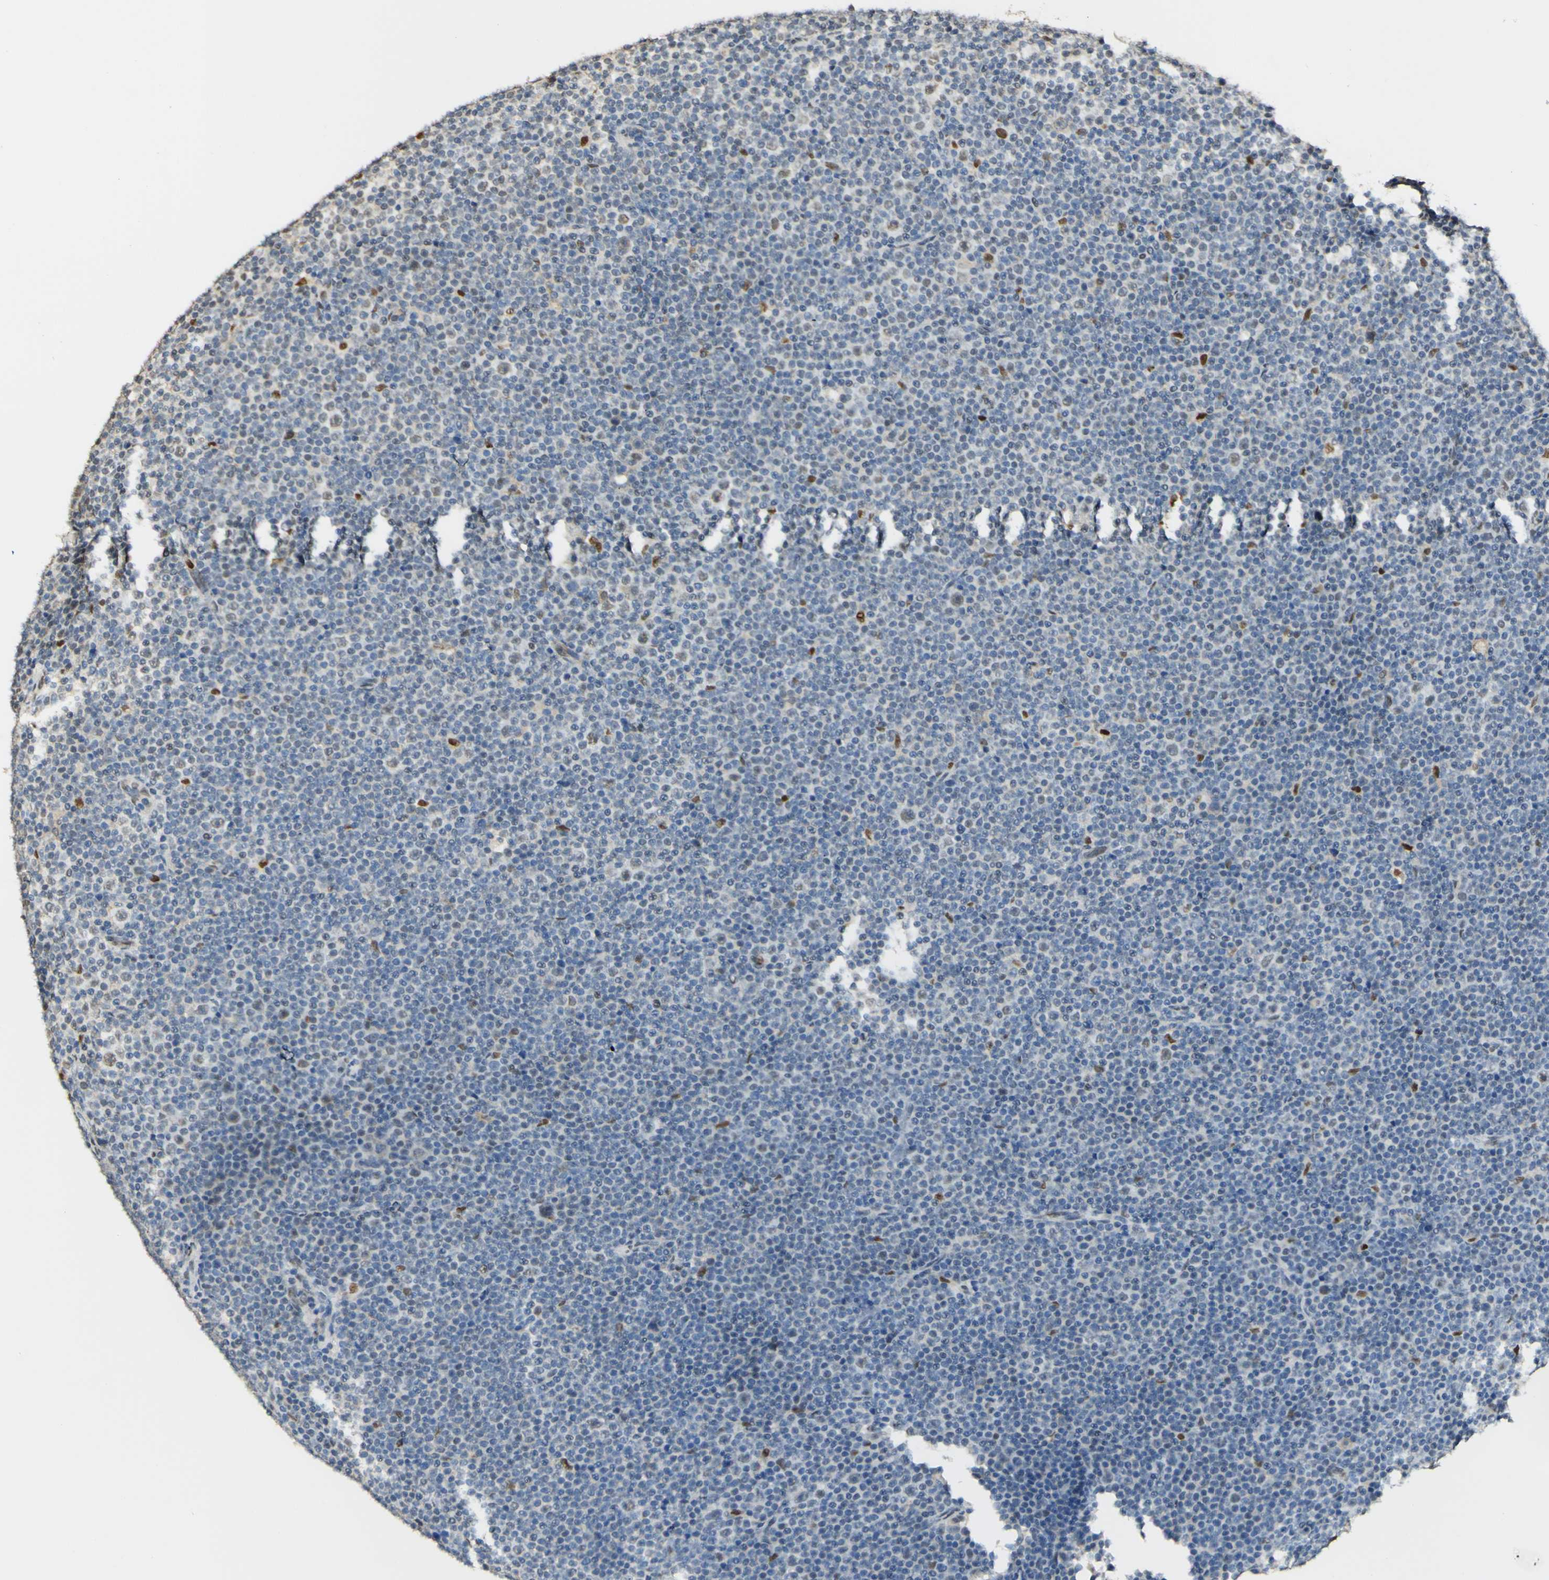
{"staining": {"intensity": "negative", "quantity": "none", "location": "none"}, "tissue": "lymphoma", "cell_type": "Tumor cells", "image_type": "cancer", "snomed": [{"axis": "morphology", "description": "Malignant lymphoma, non-Hodgkin's type, Low grade"}, {"axis": "topography", "description": "Lymph node"}], "caption": "The photomicrograph displays no staining of tumor cells in lymphoma.", "gene": "MAP3K4", "patient": {"sex": "female", "age": 67}}